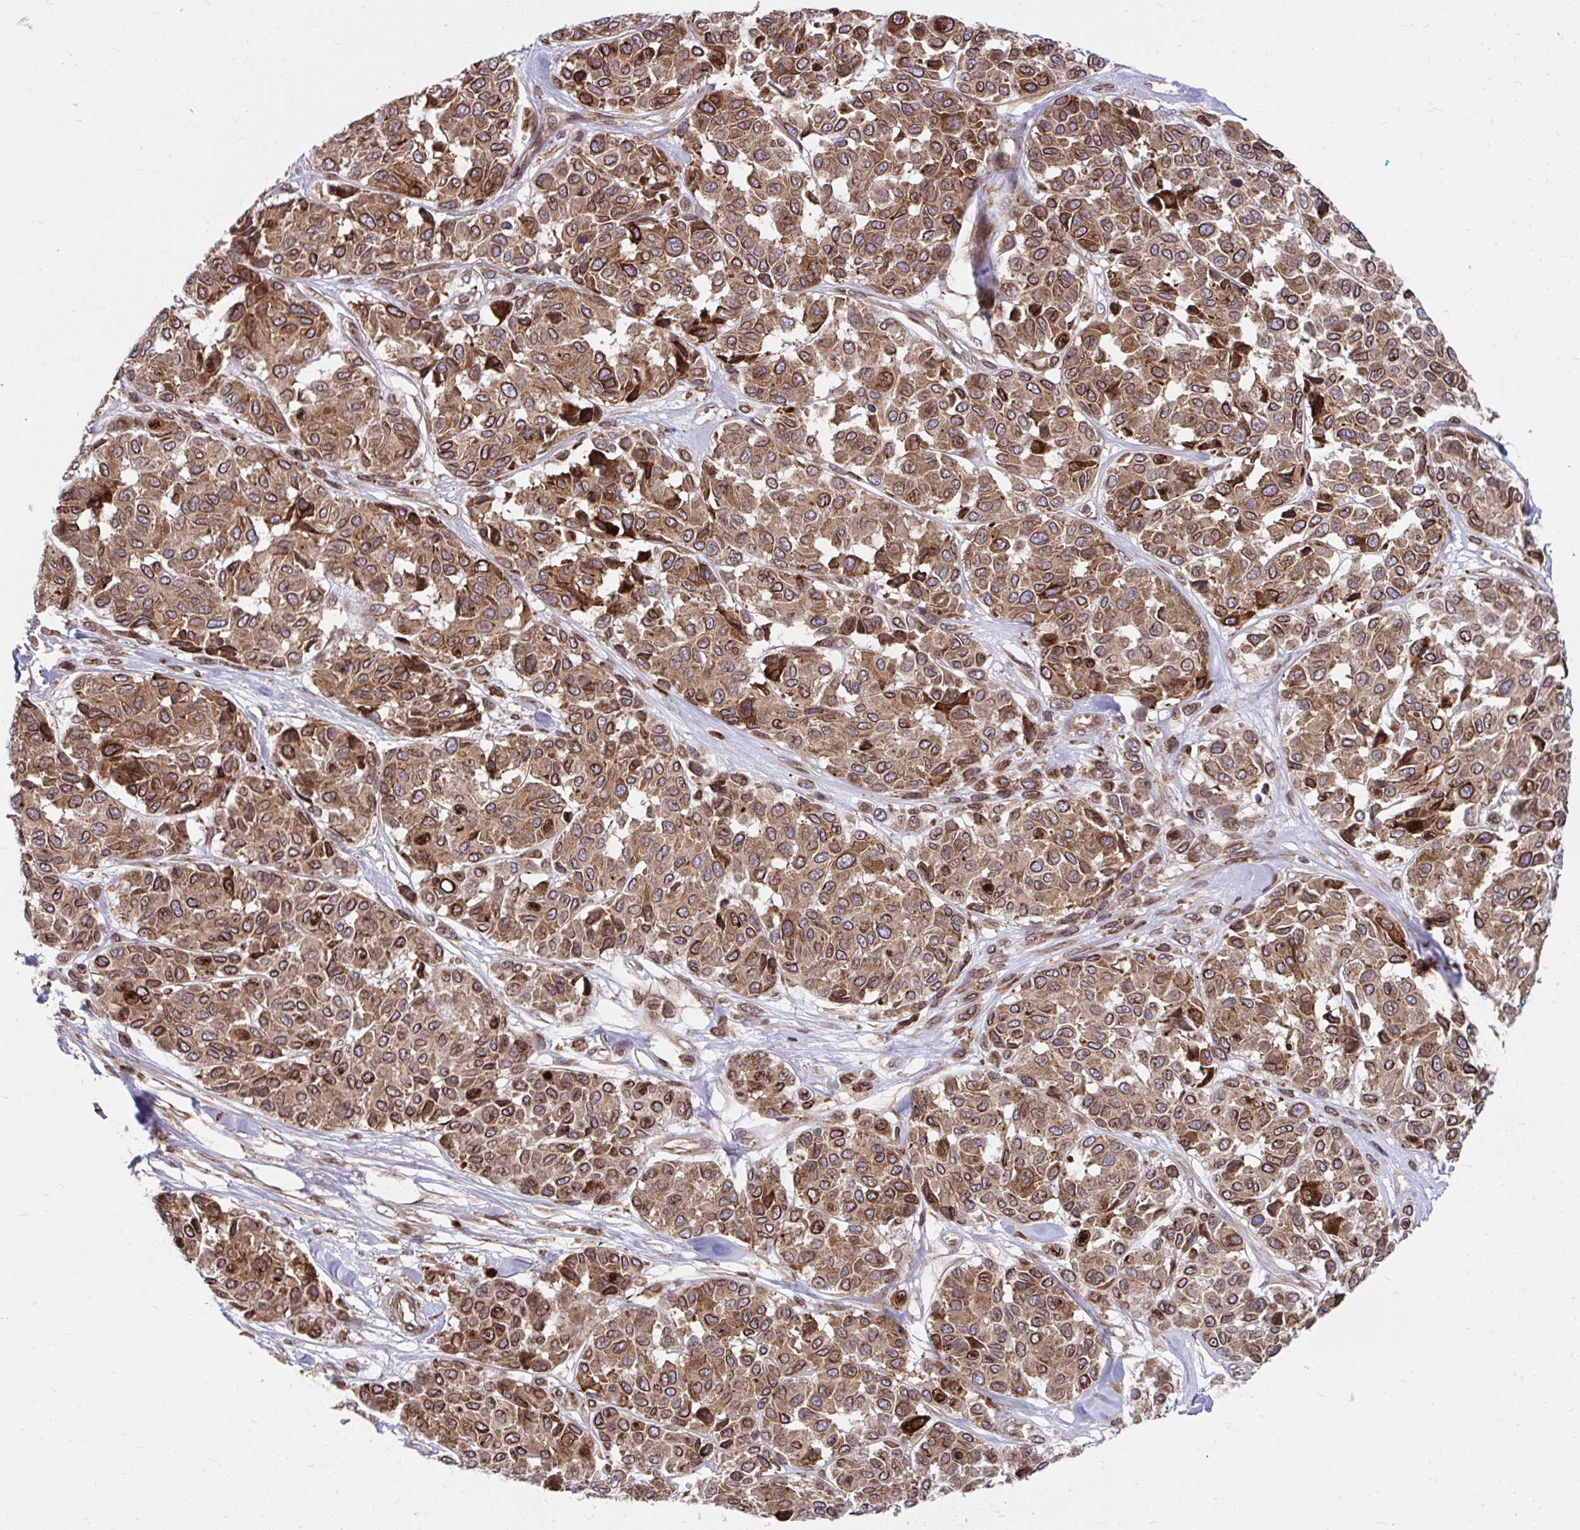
{"staining": {"intensity": "strong", "quantity": ">75%", "location": "cytoplasmic/membranous"}, "tissue": "melanoma", "cell_type": "Tumor cells", "image_type": "cancer", "snomed": [{"axis": "morphology", "description": "Malignant melanoma, NOS"}, {"axis": "topography", "description": "Skin"}], "caption": "Immunohistochemistry (IHC) staining of melanoma, which demonstrates high levels of strong cytoplasmic/membranous expression in approximately >75% of tumor cells indicating strong cytoplasmic/membranous protein staining. The staining was performed using DAB (brown) for protein detection and nuclei were counterstained in hematoxylin (blue).", "gene": "STIM2", "patient": {"sex": "female", "age": 66}}